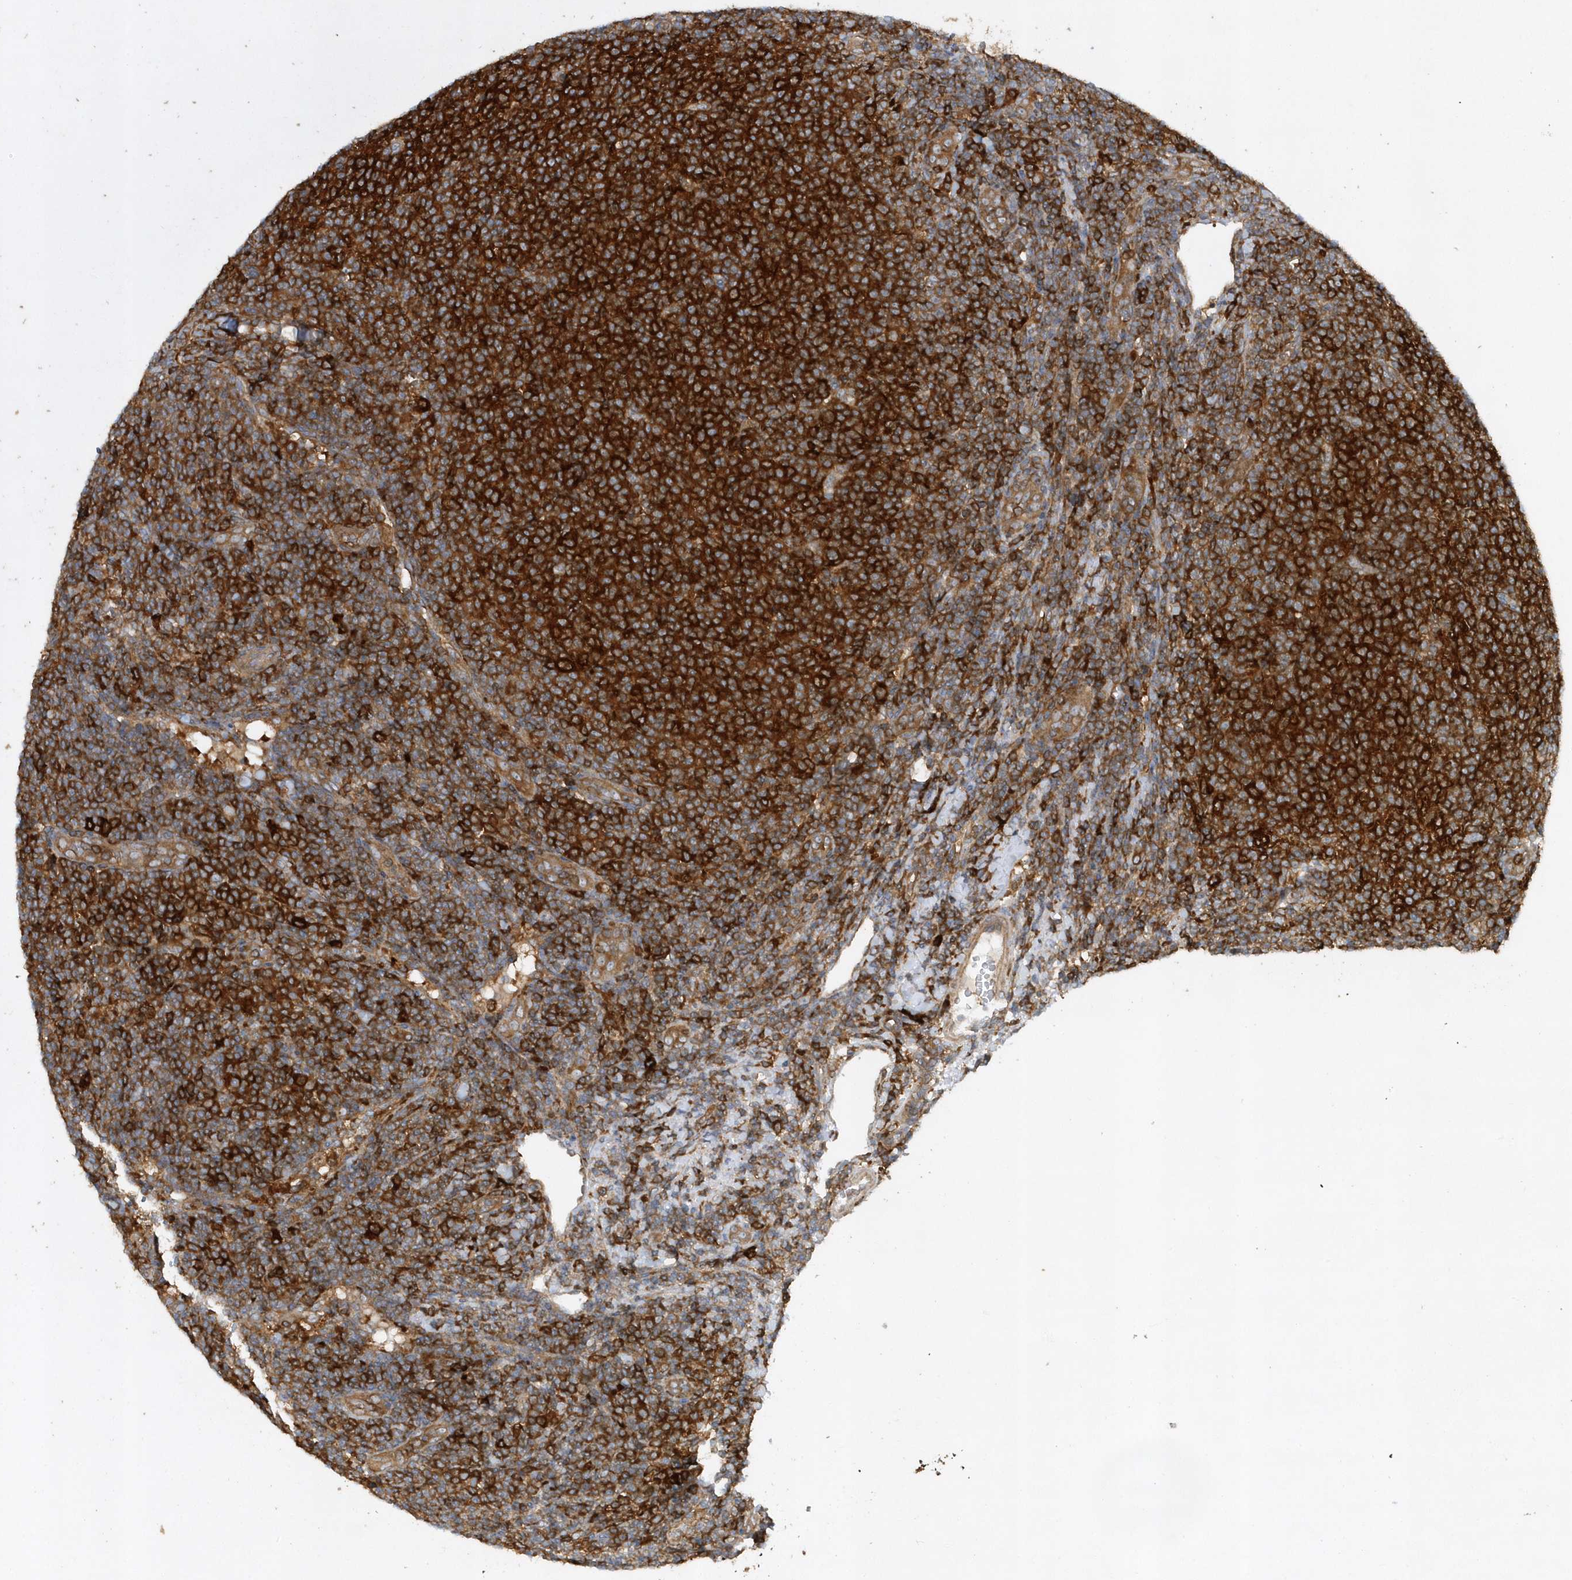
{"staining": {"intensity": "strong", "quantity": ">75%", "location": "cytoplasmic/membranous"}, "tissue": "lymphoma", "cell_type": "Tumor cells", "image_type": "cancer", "snomed": [{"axis": "morphology", "description": "Malignant lymphoma, non-Hodgkin's type, Low grade"}, {"axis": "topography", "description": "Lymph node"}], "caption": "Immunohistochemical staining of human low-grade malignant lymphoma, non-Hodgkin's type shows high levels of strong cytoplasmic/membranous protein positivity in approximately >75% of tumor cells.", "gene": "PAICS", "patient": {"sex": "male", "age": 66}}